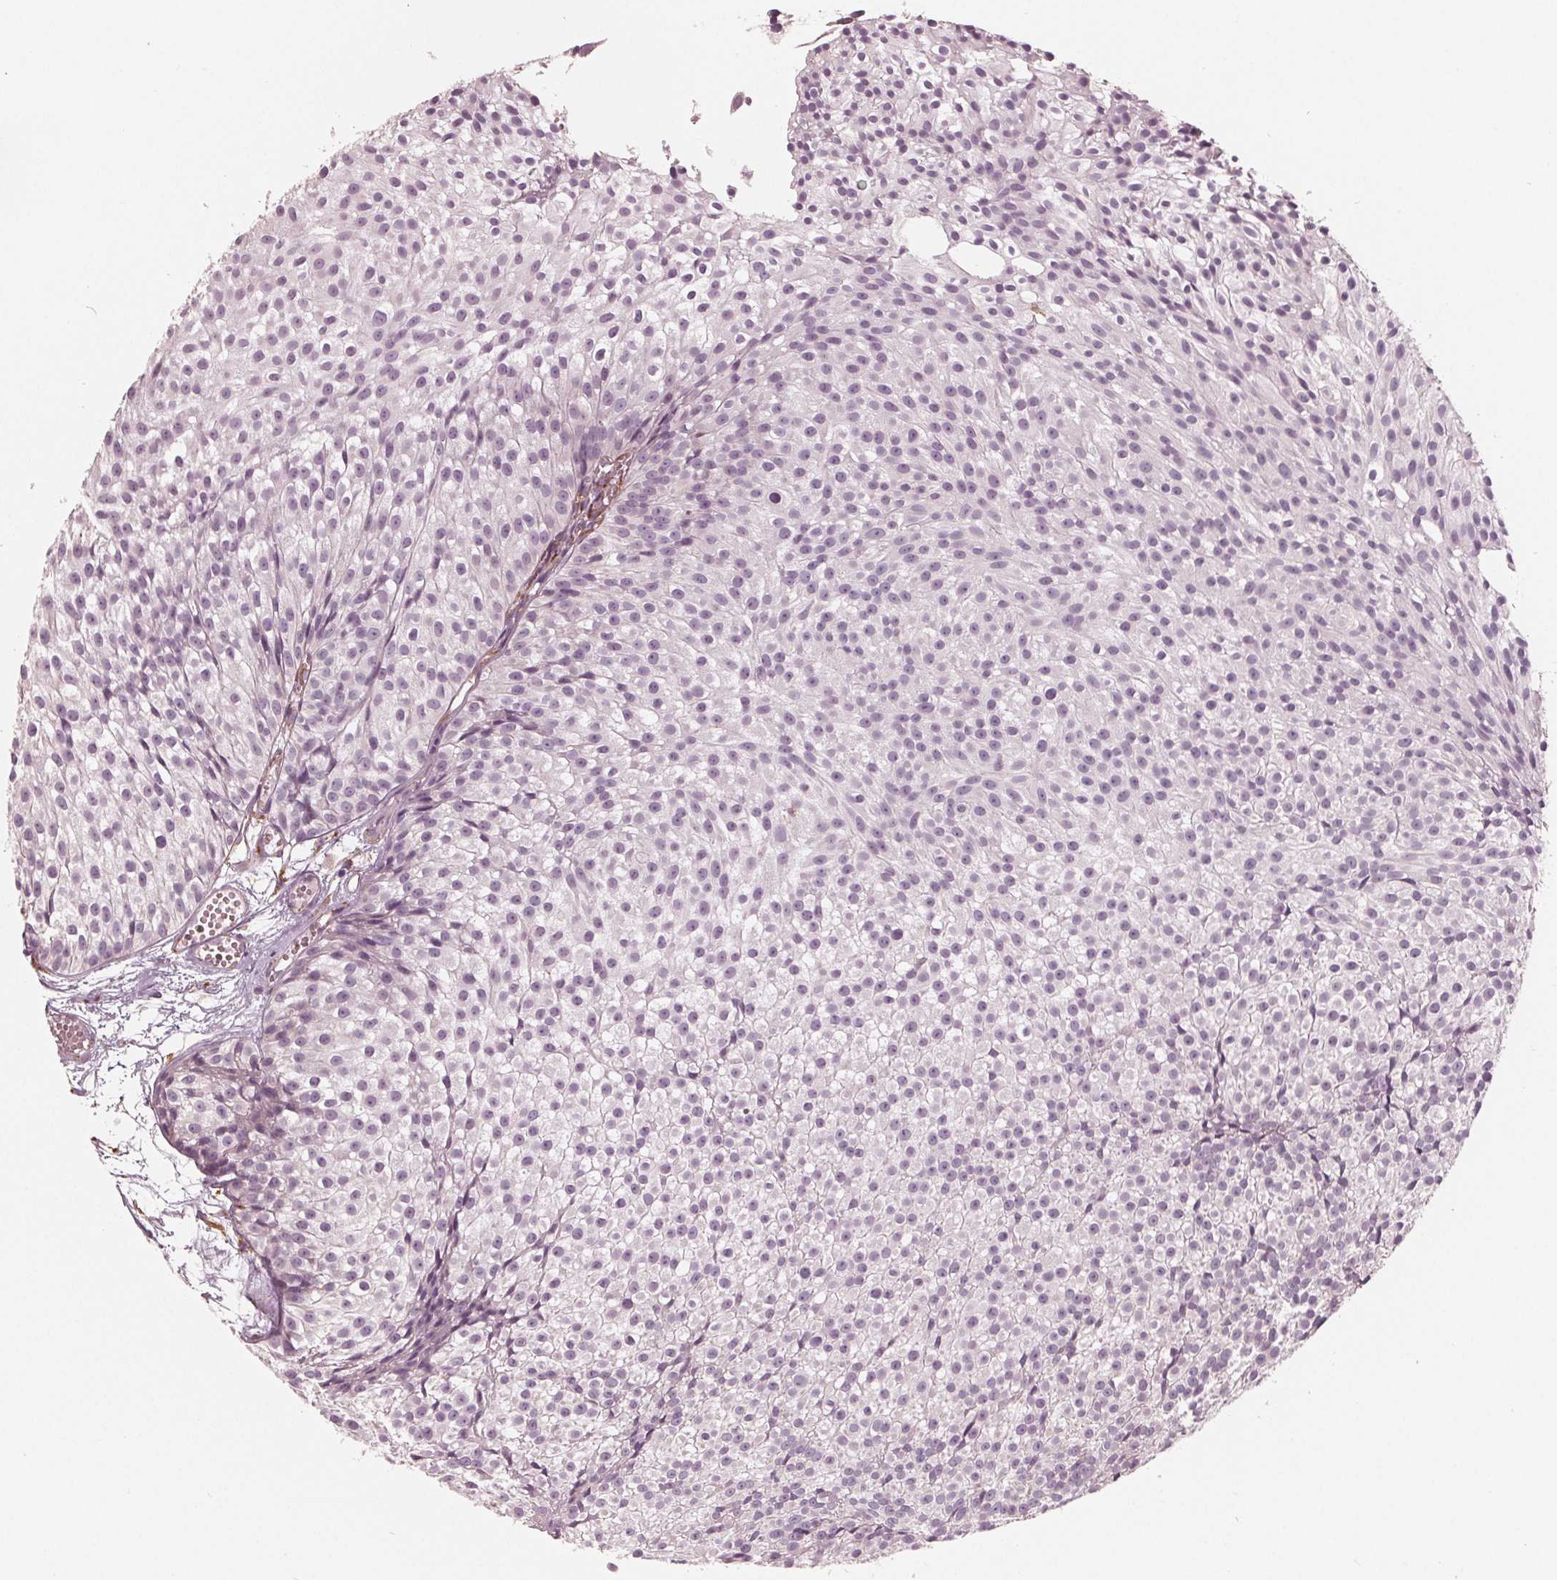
{"staining": {"intensity": "negative", "quantity": "none", "location": "none"}, "tissue": "urothelial cancer", "cell_type": "Tumor cells", "image_type": "cancer", "snomed": [{"axis": "morphology", "description": "Urothelial carcinoma, Low grade"}, {"axis": "topography", "description": "Urinary bladder"}], "caption": "Urothelial cancer was stained to show a protein in brown. There is no significant staining in tumor cells. (Brightfield microscopy of DAB immunohistochemistry at high magnification).", "gene": "IKBIP", "patient": {"sex": "male", "age": 63}}